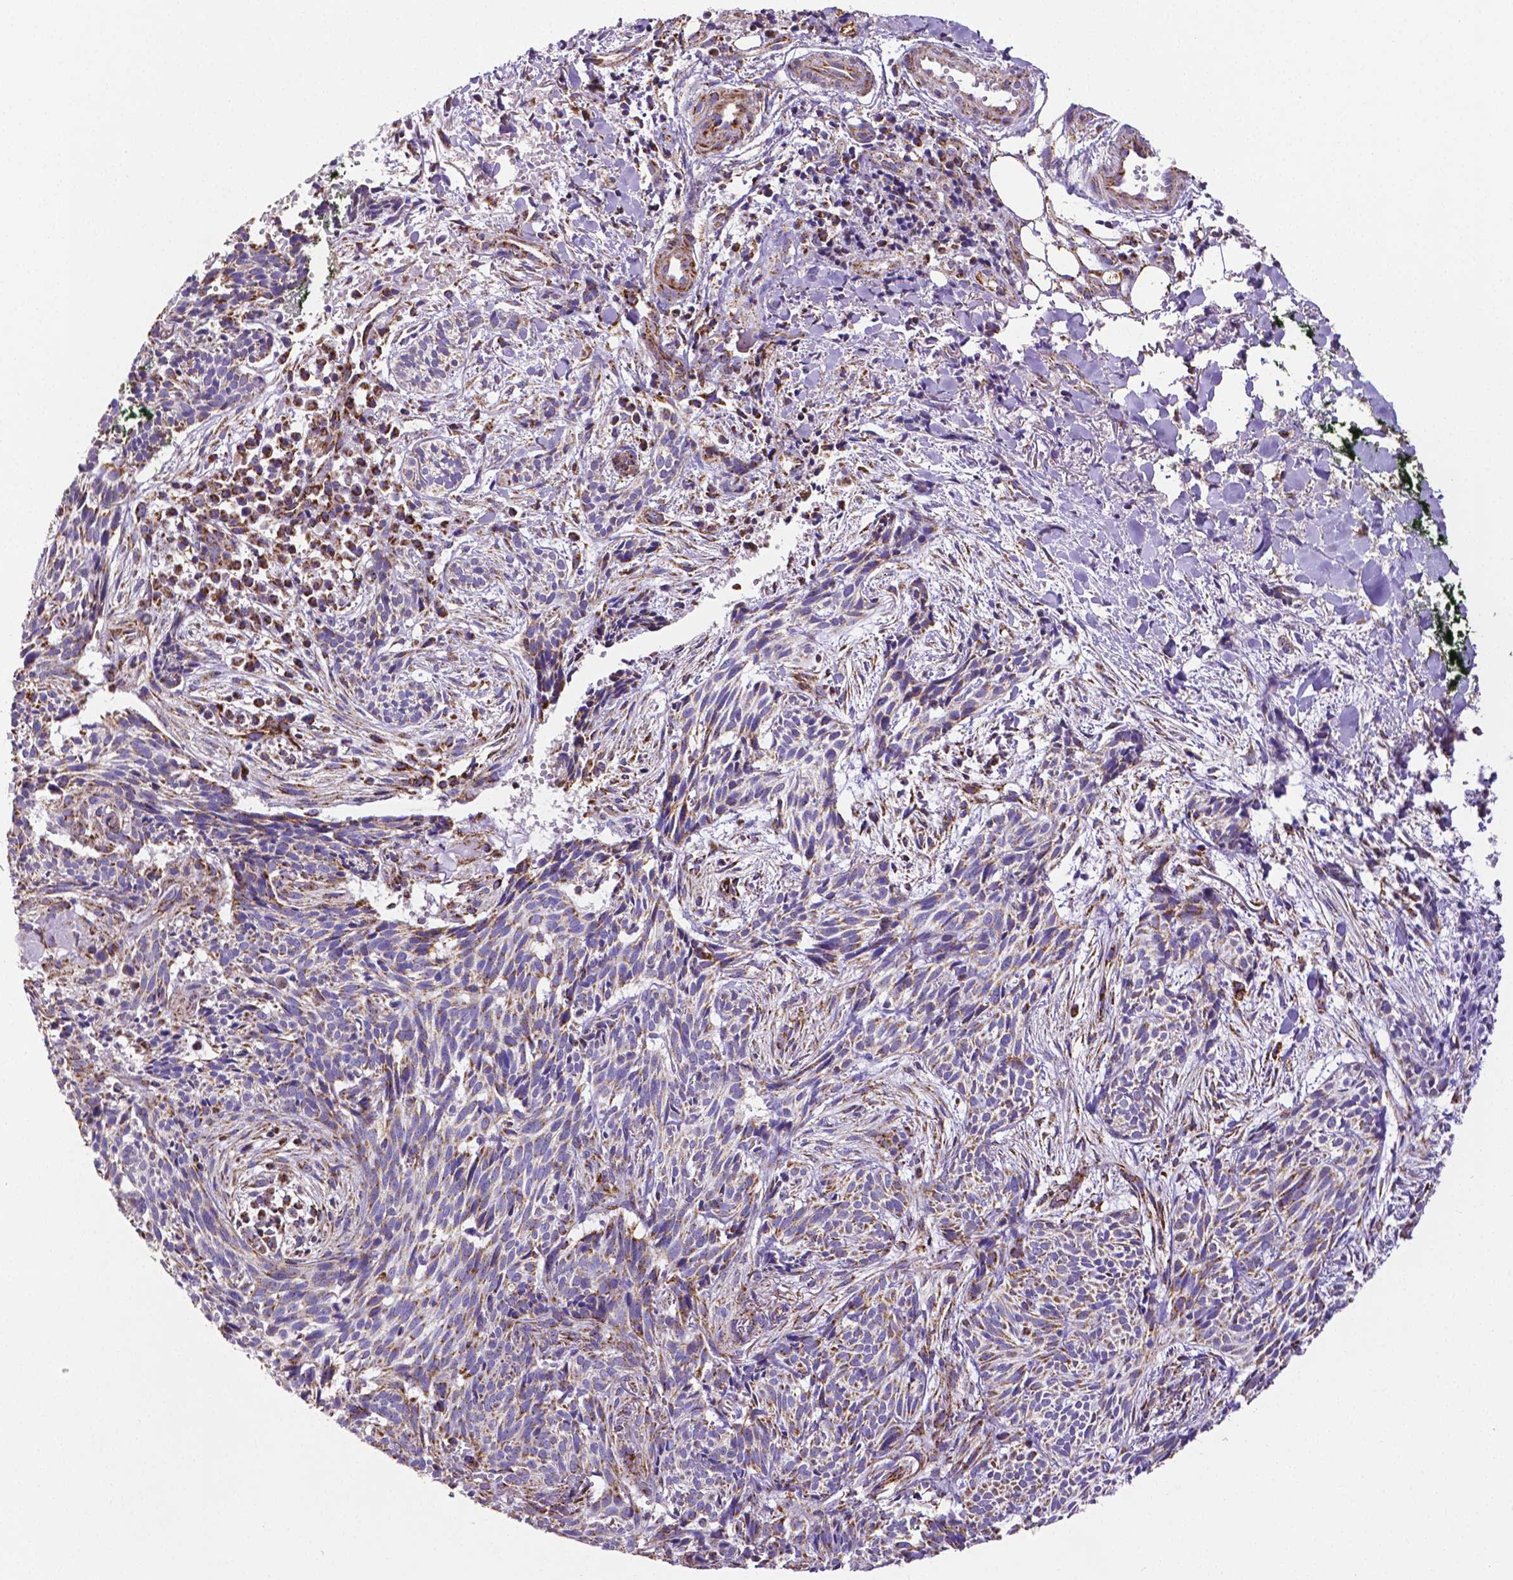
{"staining": {"intensity": "moderate", "quantity": "25%-75%", "location": "cytoplasmic/membranous"}, "tissue": "skin cancer", "cell_type": "Tumor cells", "image_type": "cancer", "snomed": [{"axis": "morphology", "description": "Basal cell carcinoma"}, {"axis": "topography", "description": "Skin"}], "caption": "Approximately 25%-75% of tumor cells in human basal cell carcinoma (skin) demonstrate moderate cytoplasmic/membranous protein positivity as visualized by brown immunohistochemical staining.", "gene": "MACC1", "patient": {"sex": "male", "age": 71}}